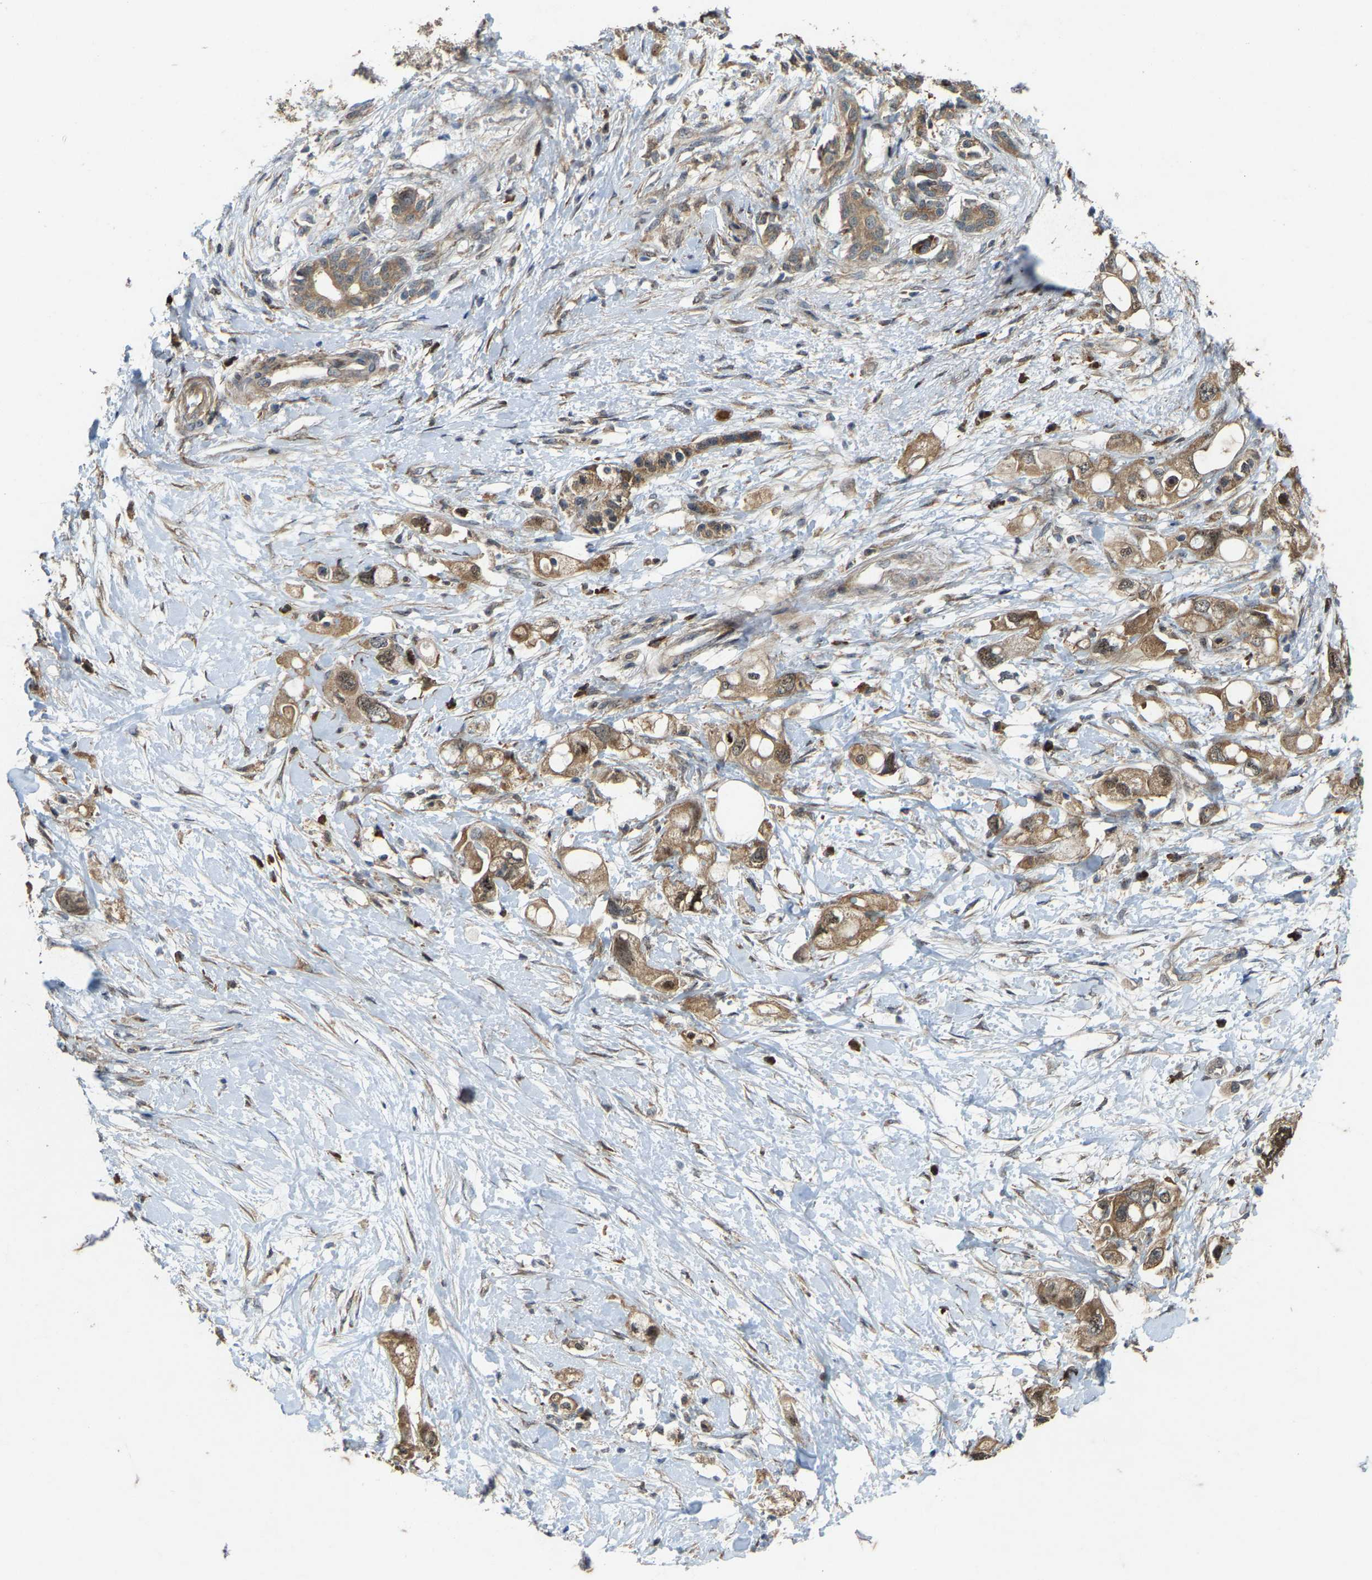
{"staining": {"intensity": "moderate", "quantity": ">75%", "location": "cytoplasmic/membranous"}, "tissue": "pancreatic cancer", "cell_type": "Tumor cells", "image_type": "cancer", "snomed": [{"axis": "morphology", "description": "Adenocarcinoma, NOS"}, {"axis": "topography", "description": "Pancreas"}], "caption": "Immunohistochemistry (IHC) image of neoplastic tissue: pancreatic cancer stained using immunohistochemistry (IHC) displays medium levels of moderate protein expression localized specifically in the cytoplasmic/membranous of tumor cells, appearing as a cytoplasmic/membranous brown color.", "gene": "LRRC72", "patient": {"sex": "female", "age": 56}}